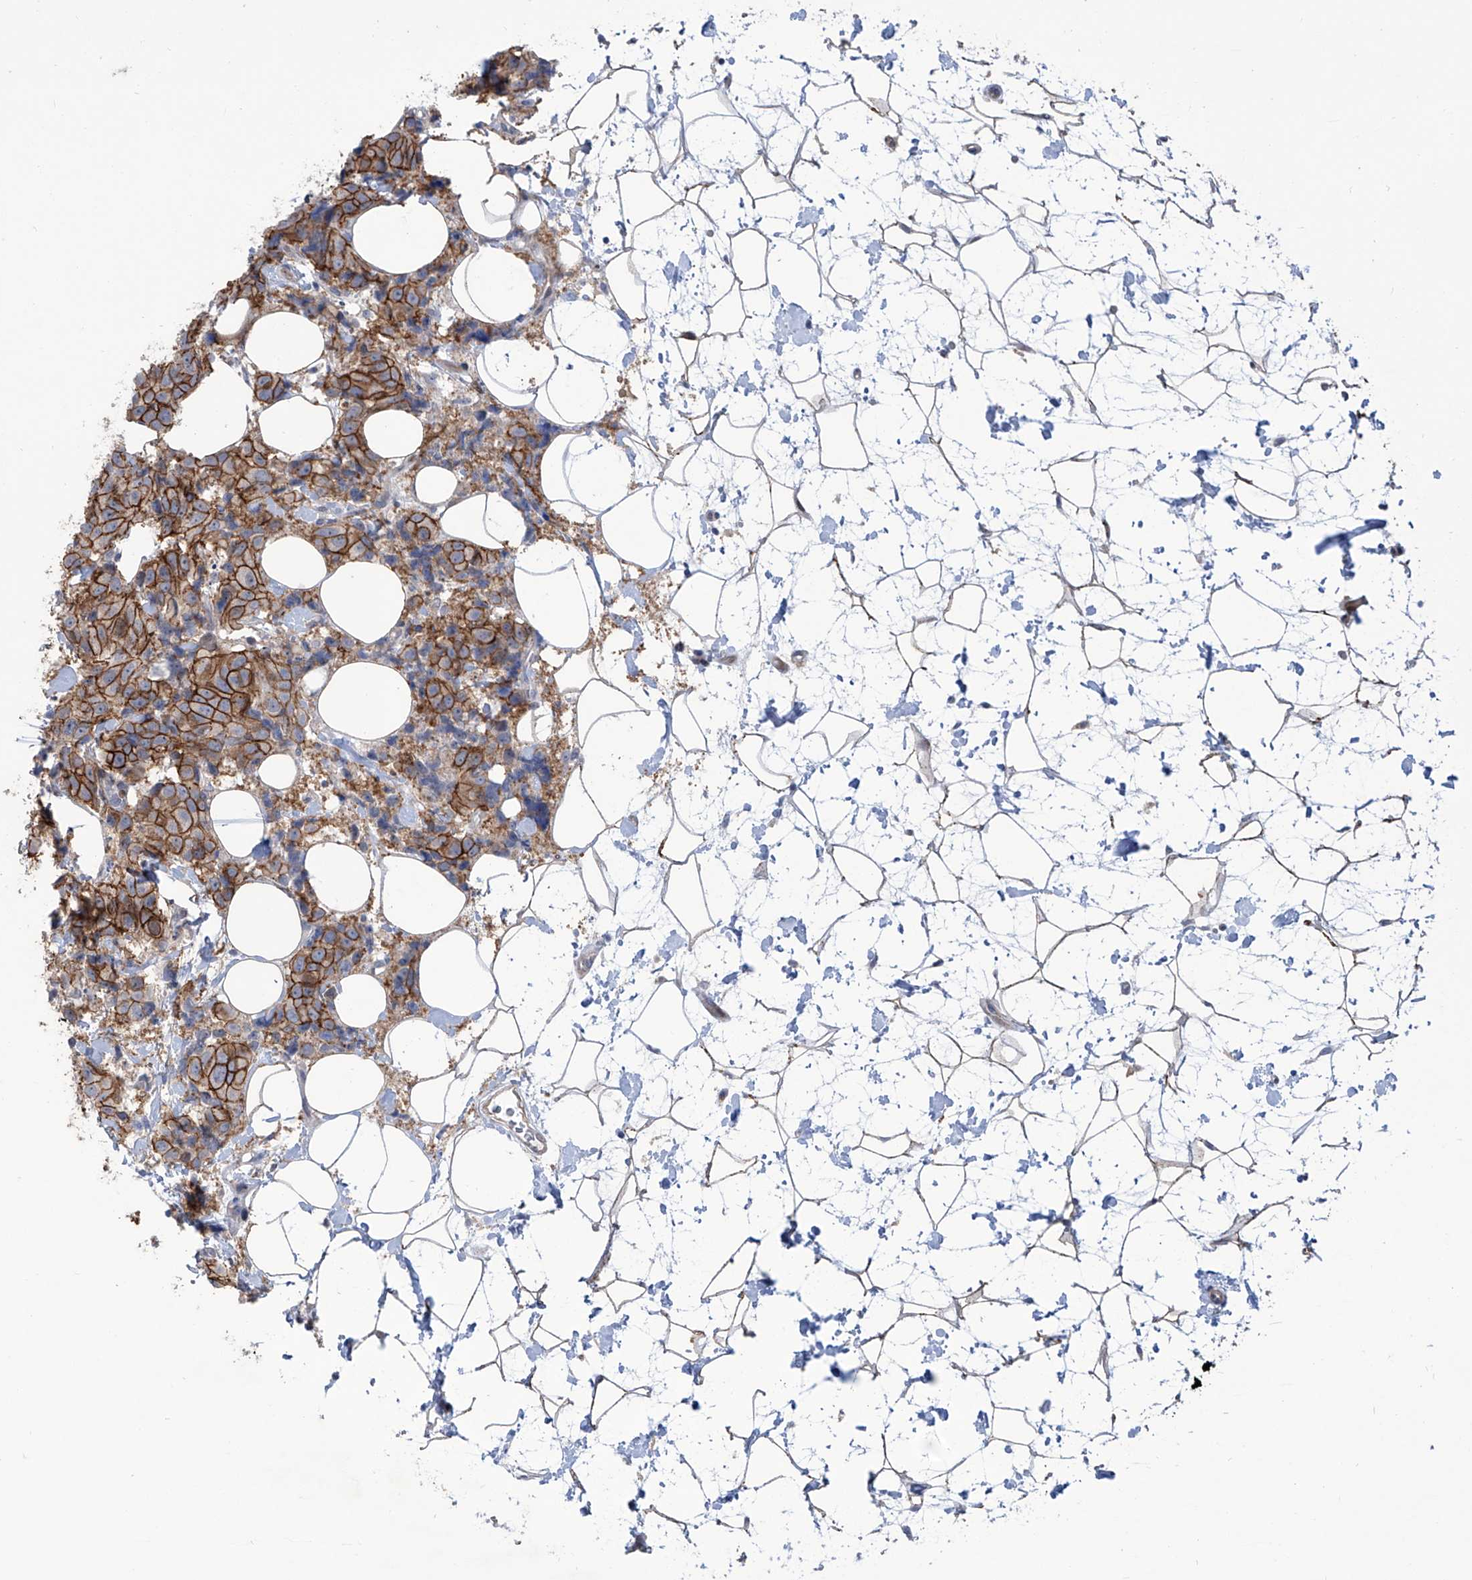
{"staining": {"intensity": "strong", "quantity": ">75%", "location": "cytoplasmic/membranous"}, "tissue": "breast cancer", "cell_type": "Tumor cells", "image_type": "cancer", "snomed": [{"axis": "morphology", "description": "Normal tissue, NOS"}, {"axis": "morphology", "description": "Duct carcinoma"}, {"axis": "topography", "description": "Breast"}], "caption": "Breast invasive ductal carcinoma stained with DAB immunohistochemistry (IHC) shows high levels of strong cytoplasmic/membranous staining in about >75% of tumor cells.", "gene": "LRRC1", "patient": {"sex": "female", "age": 39}}